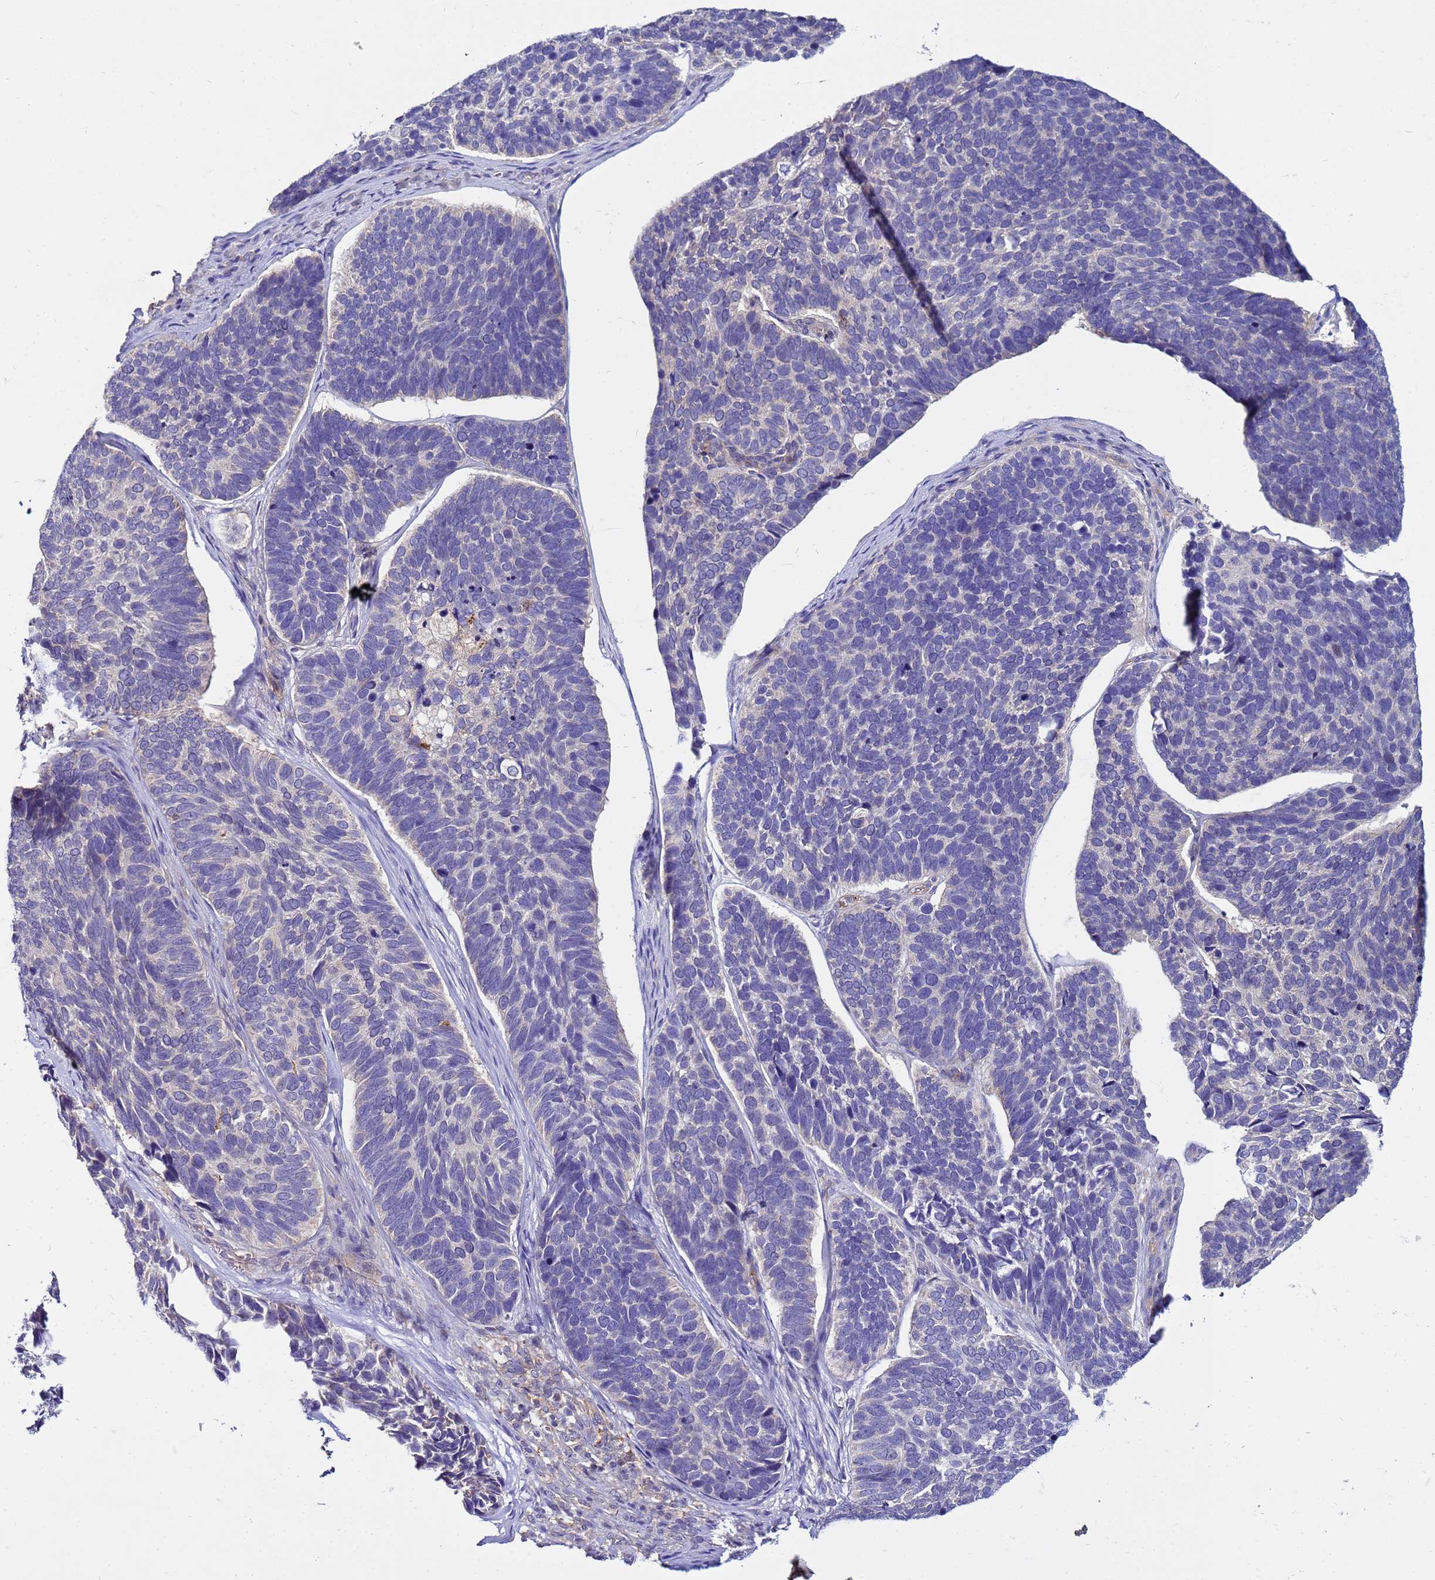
{"staining": {"intensity": "negative", "quantity": "none", "location": "none"}, "tissue": "skin cancer", "cell_type": "Tumor cells", "image_type": "cancer", "snomed": [{"axis": "morphology", "description": "Basal cell carcinoma"}, {"axis": "topography", "description": "Skin"}], "caption": "Immunohistochemistry of human skin basal cell carcinoma demonstrates no staining in tumor cells.", "gene": "PKD1", "patient": {"sex": "male", "age": 62}}